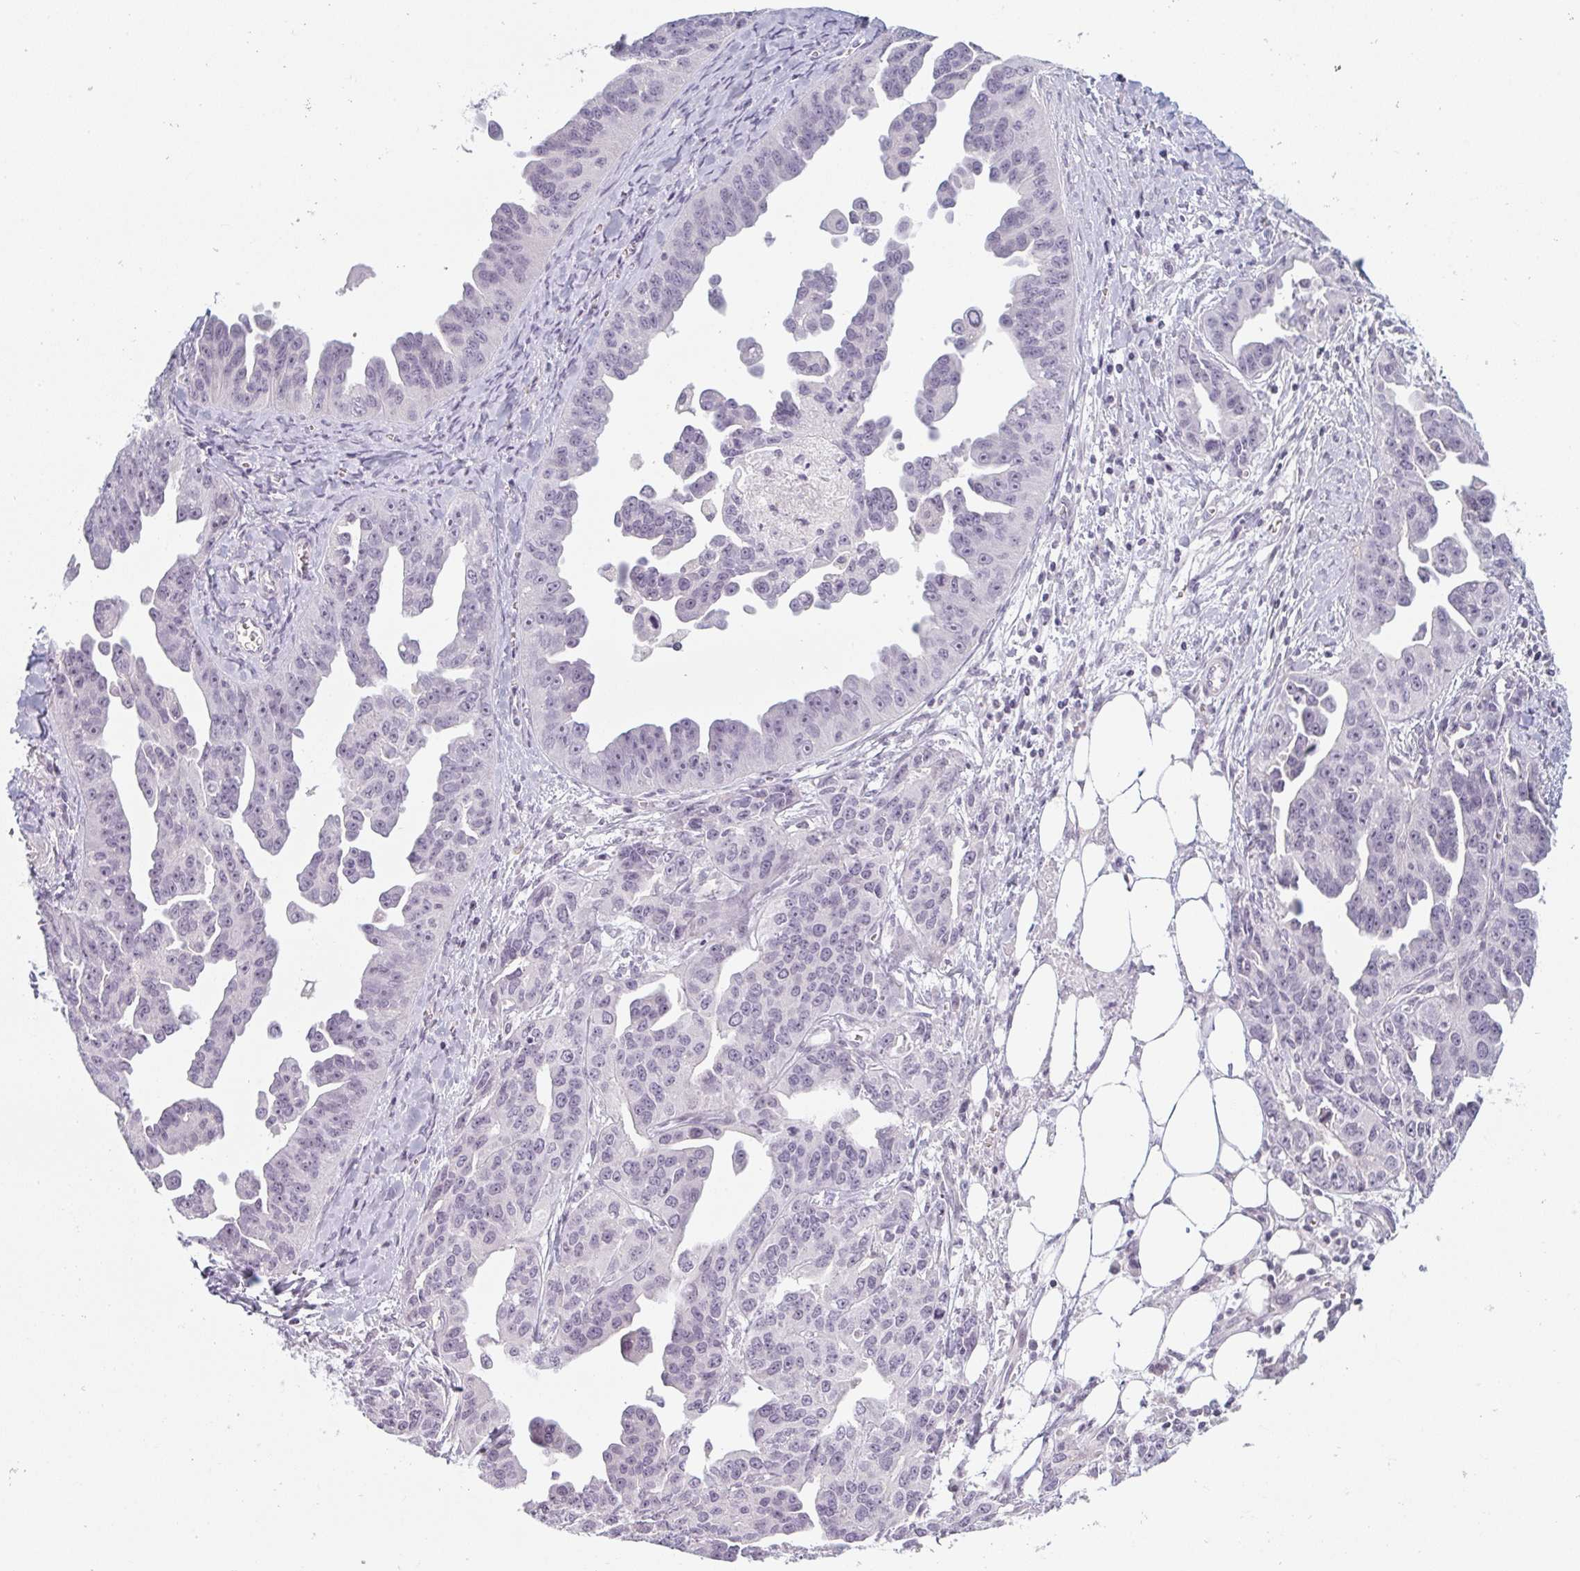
{"staining": {"intensity": "negative", "quantity": "none", "location": "none"}, "tissue": "ovarian cancer", "cell_type": "Tumor cells", "image_type": "cancer", "snomed": [{"axis": "morphology", "description": "Cystadenocarcinoma, serous, NOS"}, {"axis": "topography", "description": "Ovary"}], "caption": "This is an IHC micrograph of ovarian cancer (serous cystadenocarcinoma). There is no staining in tumor cells.", "gene": "RBBP6", "patient": {"sex": "female", "age": 75}}